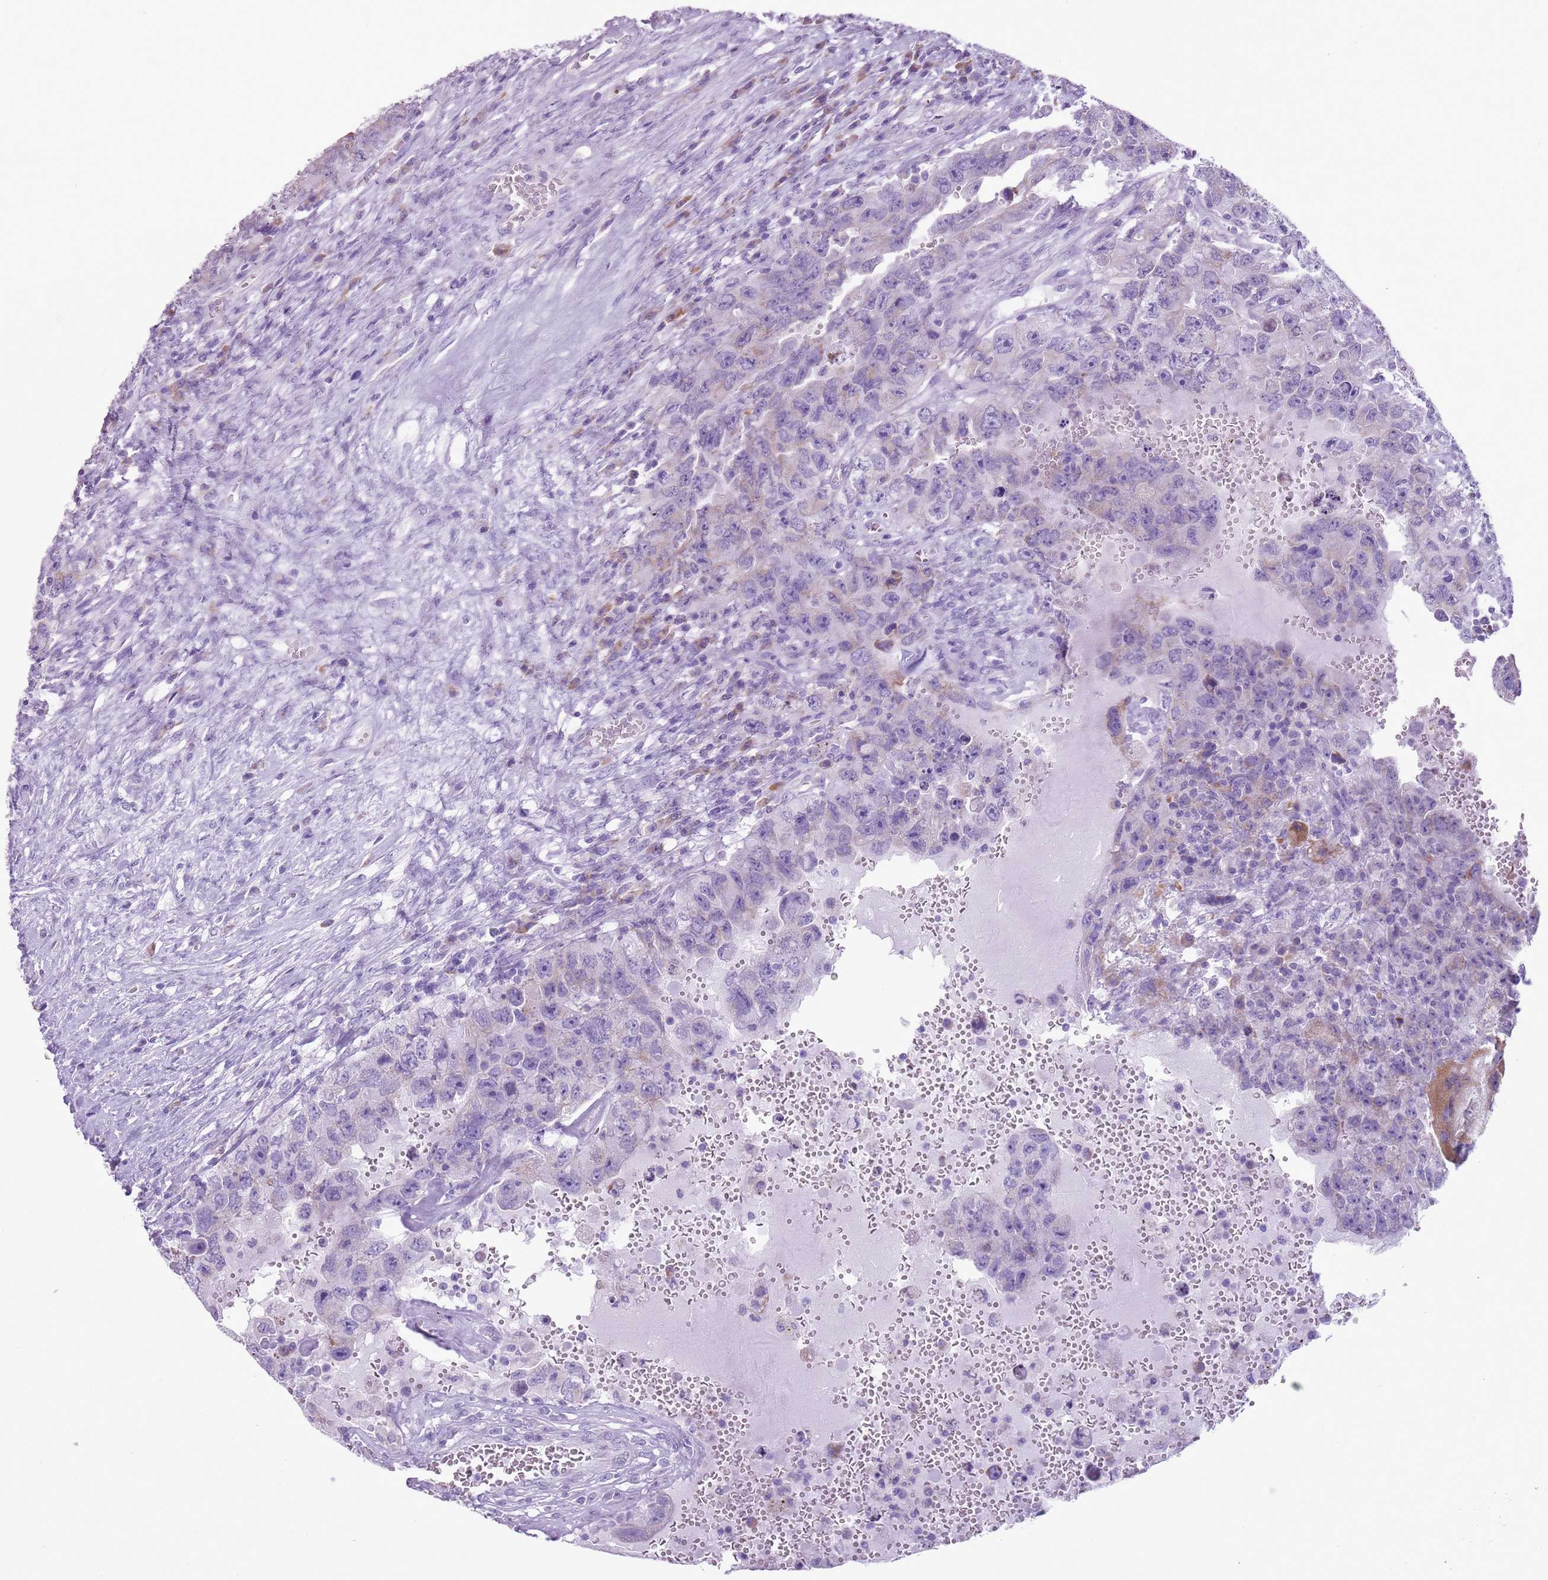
{"staining": {"intensity": "negative", "quantity": "none", "location": "none"}, "tissue": "testis cancer", "cell_type": "Tumor cells", "image_type": "cancer", "snomed": [{"axis": "morphology", "description": "Carcinoma, Embryonal, NOS"}, {"axis": "topography", "description": "Testis"}], "caption": "An image of human testis cancer (embryonal carcinoma) is negative for staining in tumor cells. The staining was performed using DAB to visualize the protein expression in brown, while the nuclei were stained in blue with hematoxylin (Magnification: 20x).", "gene": "HYOU1", "patient": {"sex": "male", "age": 26}}